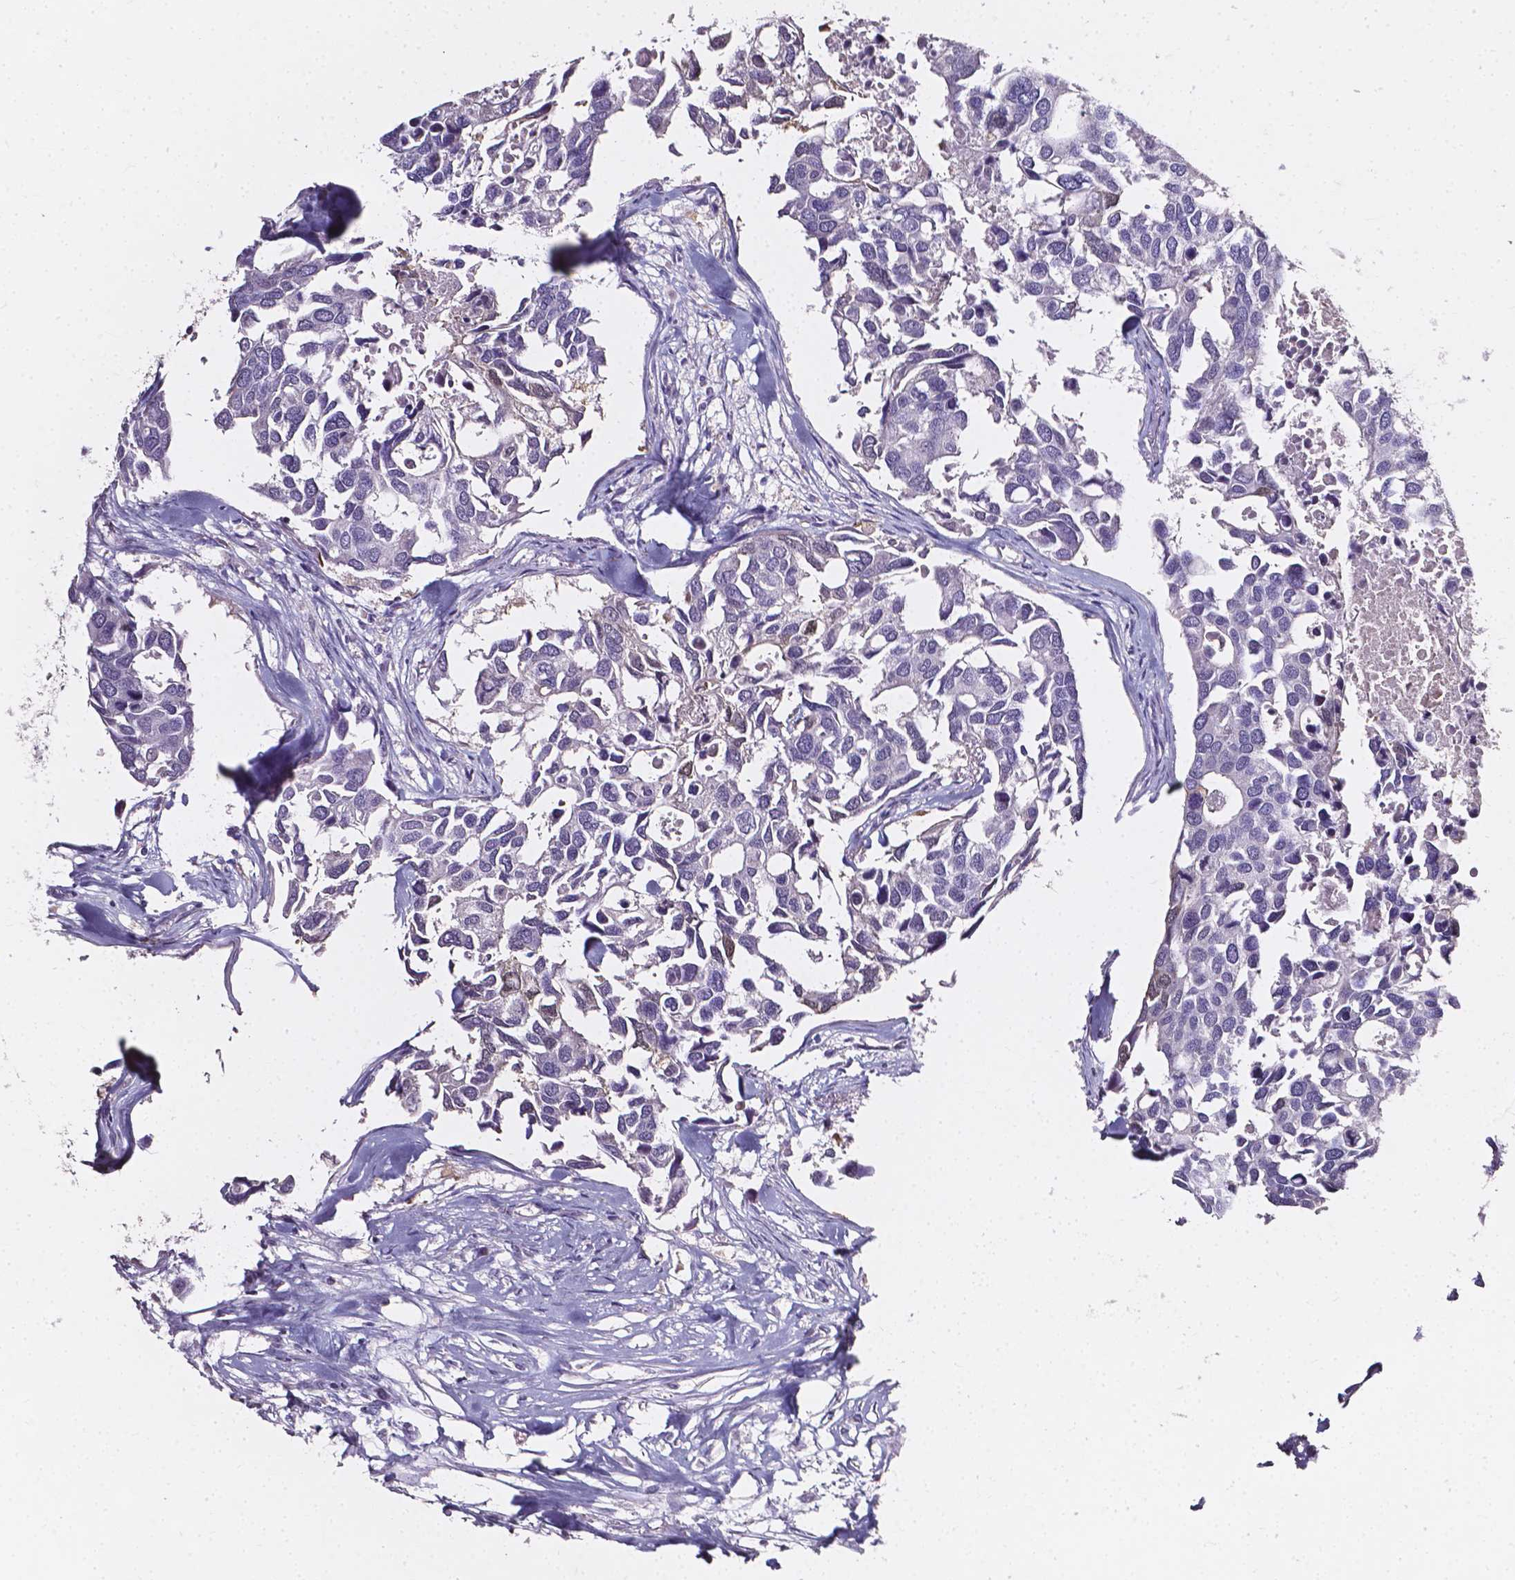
{"staining": {"intensity": "negative", "quantity": "none", "location": "none"}, "tissue": "breast cancer", "cell_type": "Tumor cells", "image_type": "cancer", "snomed": [{"axis": "morphology", "description": "Duct carcinoma"}, {"axis": "topography", "description": "Breast"}], "caption": "Immunohistochemical staining of breast cancer demonstrates no significant staining in tumor cells. Brightfield microscopy of immunohistochemistry stained with DAB (brown) and hematoxylin (blue), captured at high magnification.", "gene": "AKR1B10", "patient": {"sex": "female", "age": 83}}